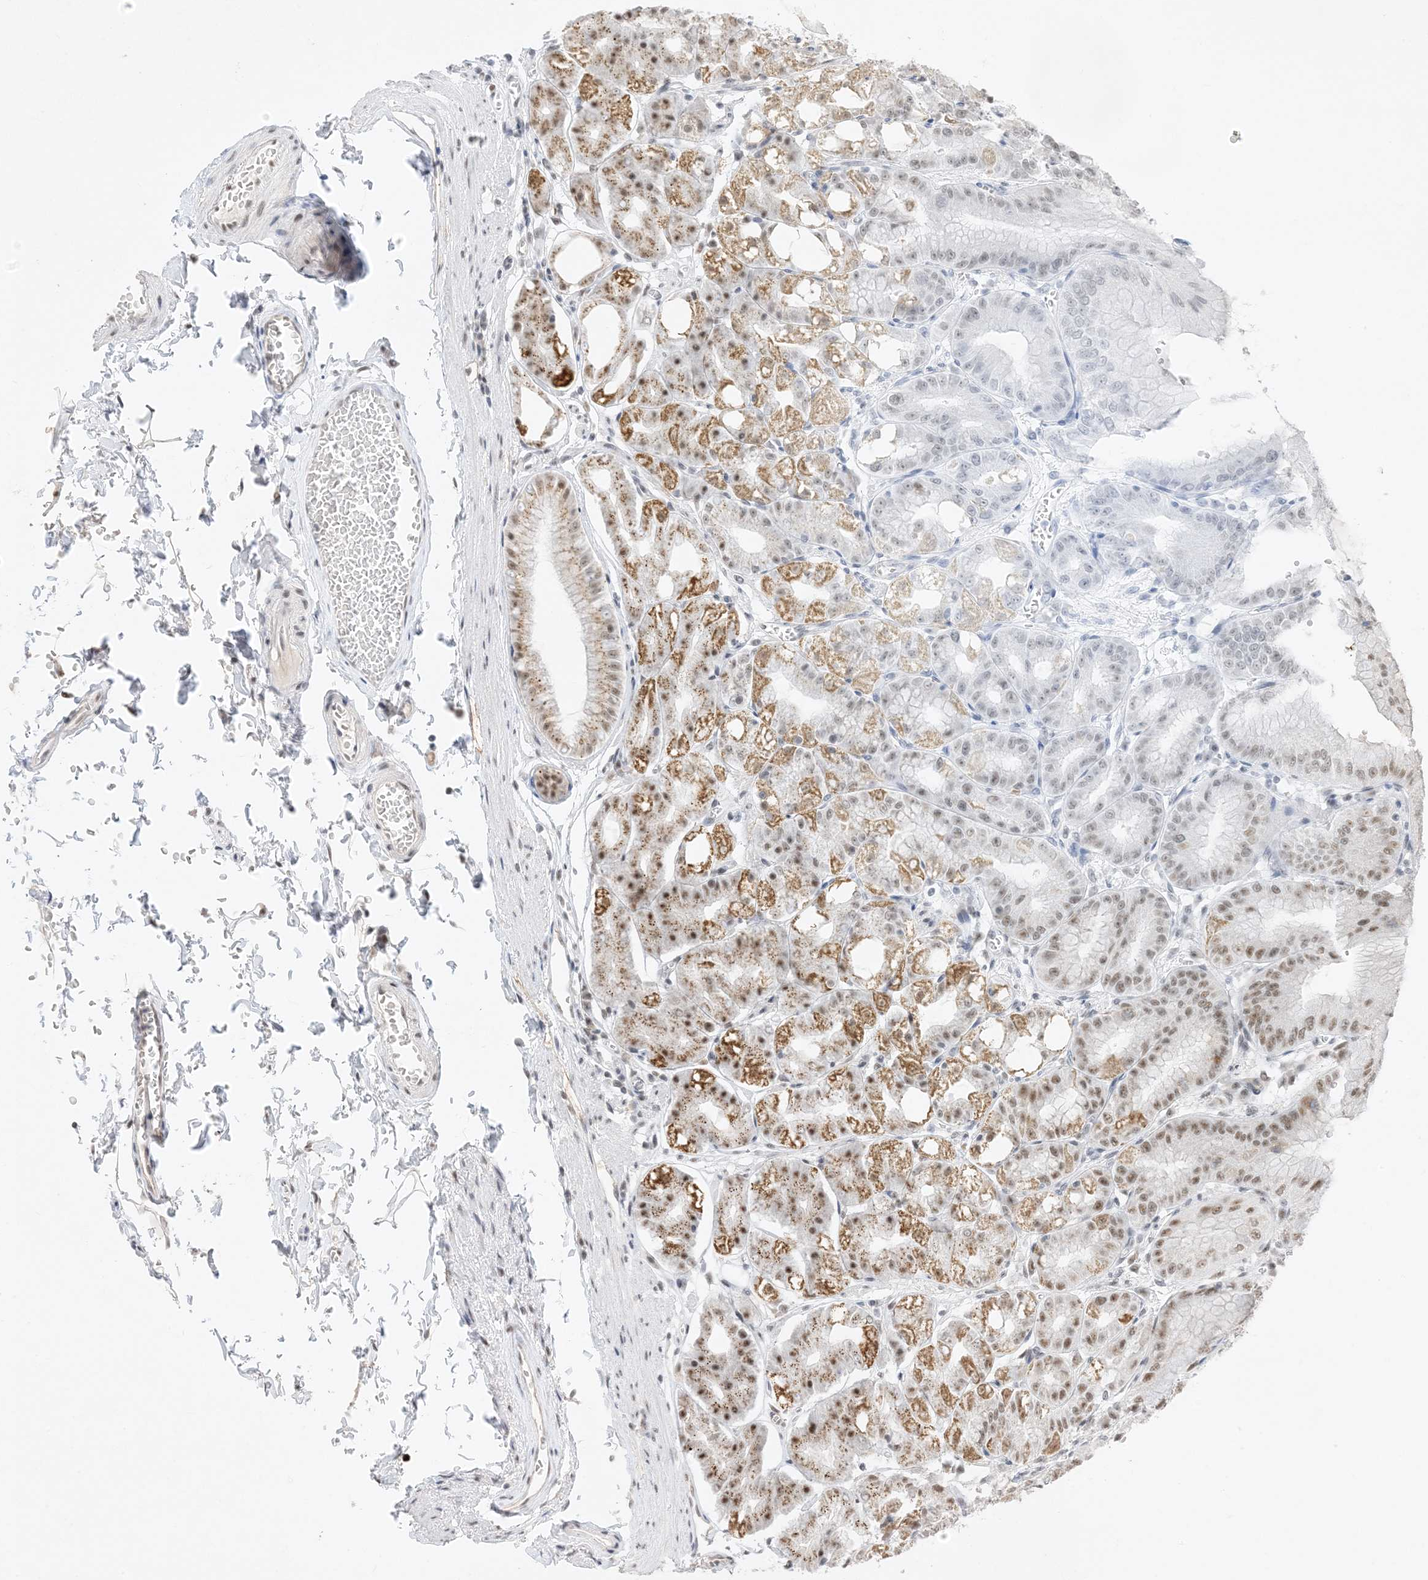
{"staining": {"intensity": "strong", "quantity": "25%-75%", "location": "cytoplasmic/membranous,nuclear"}, "tissue": "stomach", "cell_type": "Glandular cells", "image_type": "normal", "snomed": [{"axis": "morphology", "description": "Normal tissue, NOS"}, {"axis": "topography", "description": "Stomach, lower"}], "caption": "DAB immunohistochemical staining of benign stomach reveals strong cytoplasmic/membranous,nuclear protein positivity in approximately 25%-75% of glandular cells. Nuclei are stained in blue.", "gene": "SF3A3", "patient": {"sex": "male", "age": 71}}